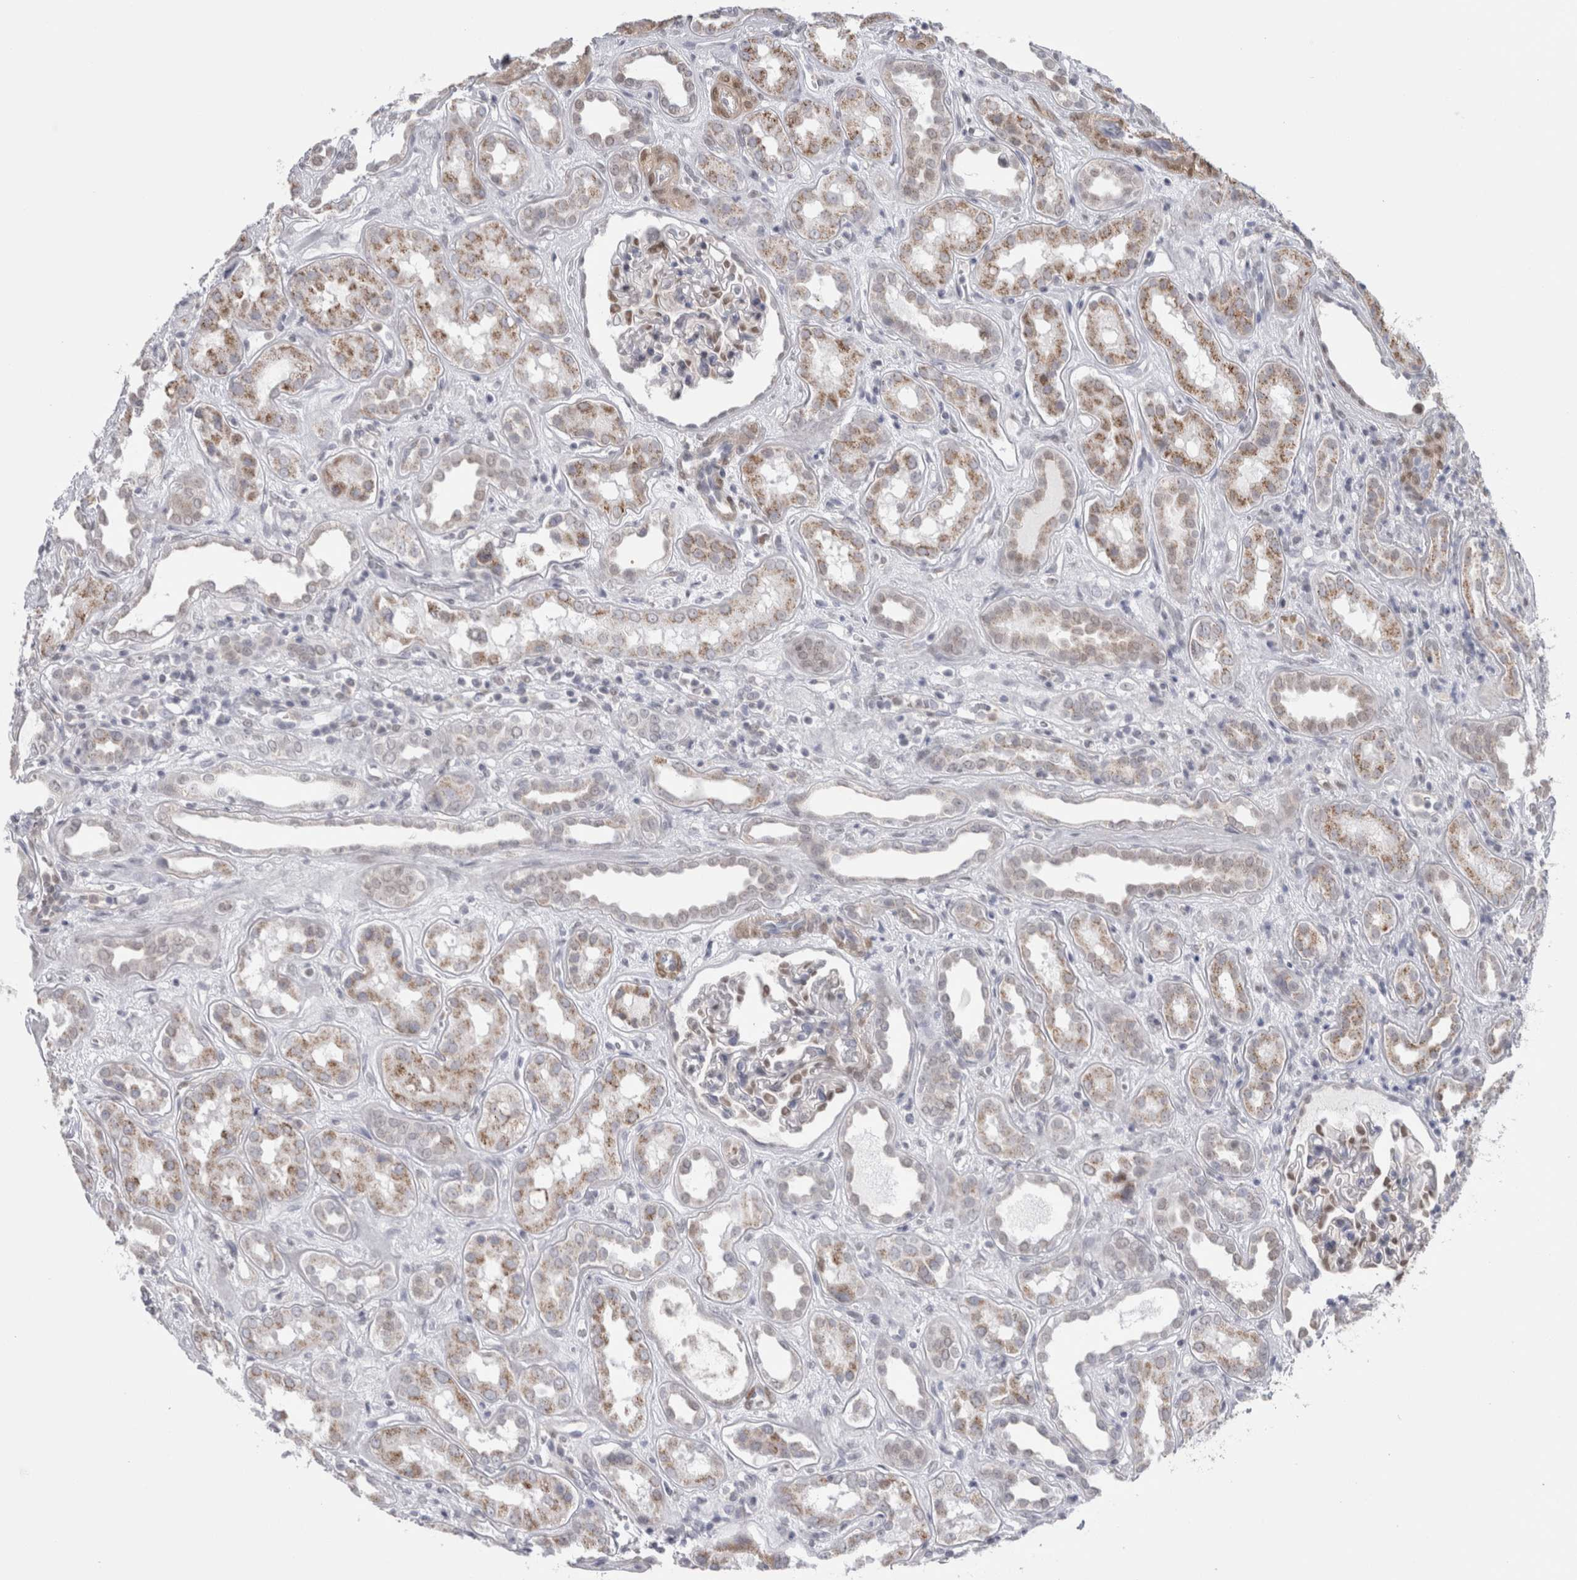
{"staining": {"intensity": "moderate", "quantity": "<25%", "location": "nuclear"}, "tissue": "kidney", "cell_type": "Cells in glomeruli", "image_type": "normal", "snomed": [{"axis": "morphology", "description": "Normal tissue, NOS"}, {"axis": "topography", "description": "Kidney"}], "caption": "Immunohistochemical staining of benign kidney exhibits low levels of moderate nuclear positivity in about <25% of cells in glomeruli.", "gene": "PLIN1", "patient": {"sex": "male", "age": 59}}